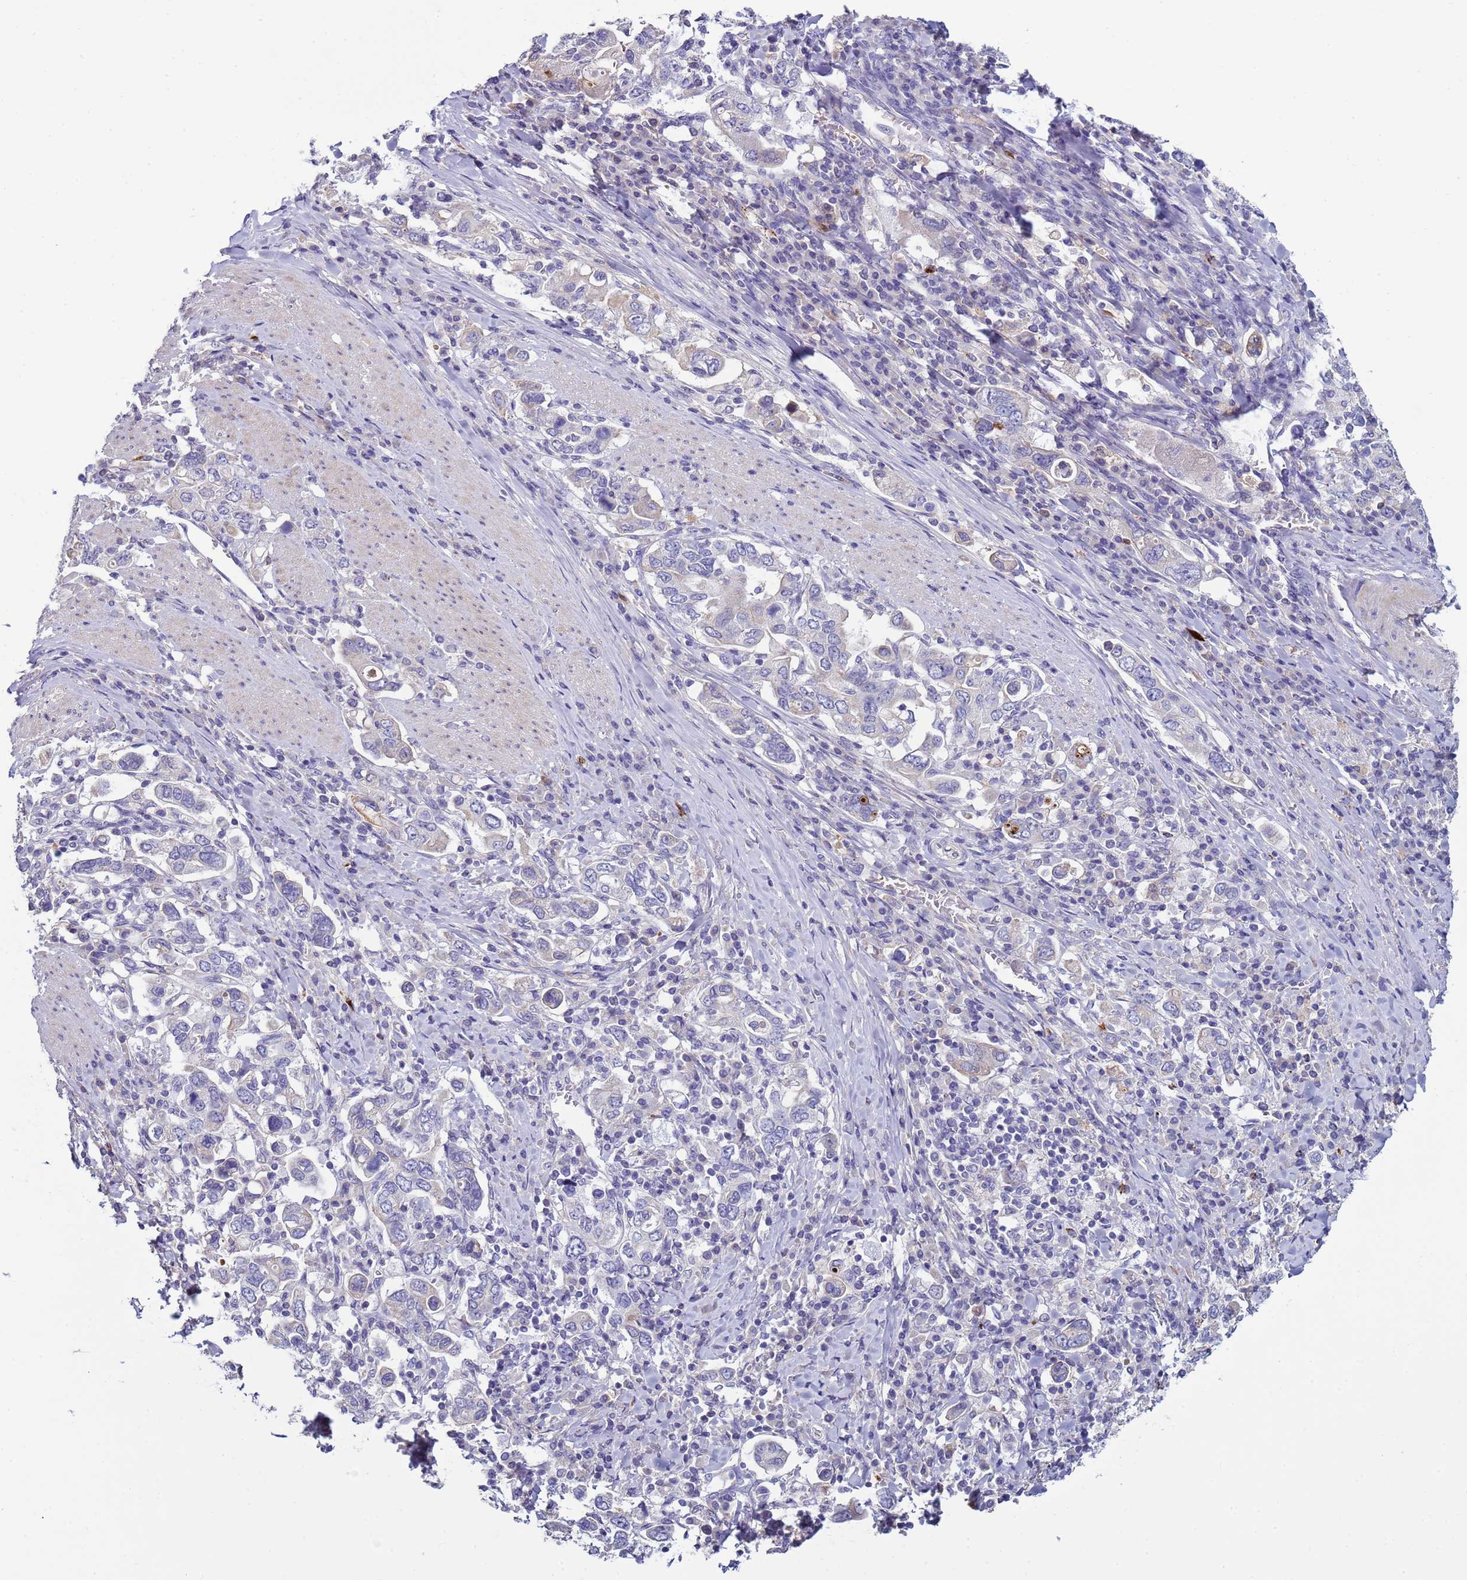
{"staining": {"intensity": "negative", "quantity": "none", "location": "none"}, "tissue": "stomach cancer", "cell_type": "Tumor cells", "image_type": "cancer", "snomed": [{"axis": "morphology", "description": "Adenocarcinoma, NOS"}, {"axis": "topography", "description": "Stomach, upper"}], "caption": "A high-resolution micrograph shows immunohistochemistry (IHC) staining of stomach cancer, which displays no significant expression in tumor cells.", "gene": "TRIM51", "patient": {"sex": "male", "age": 62}}